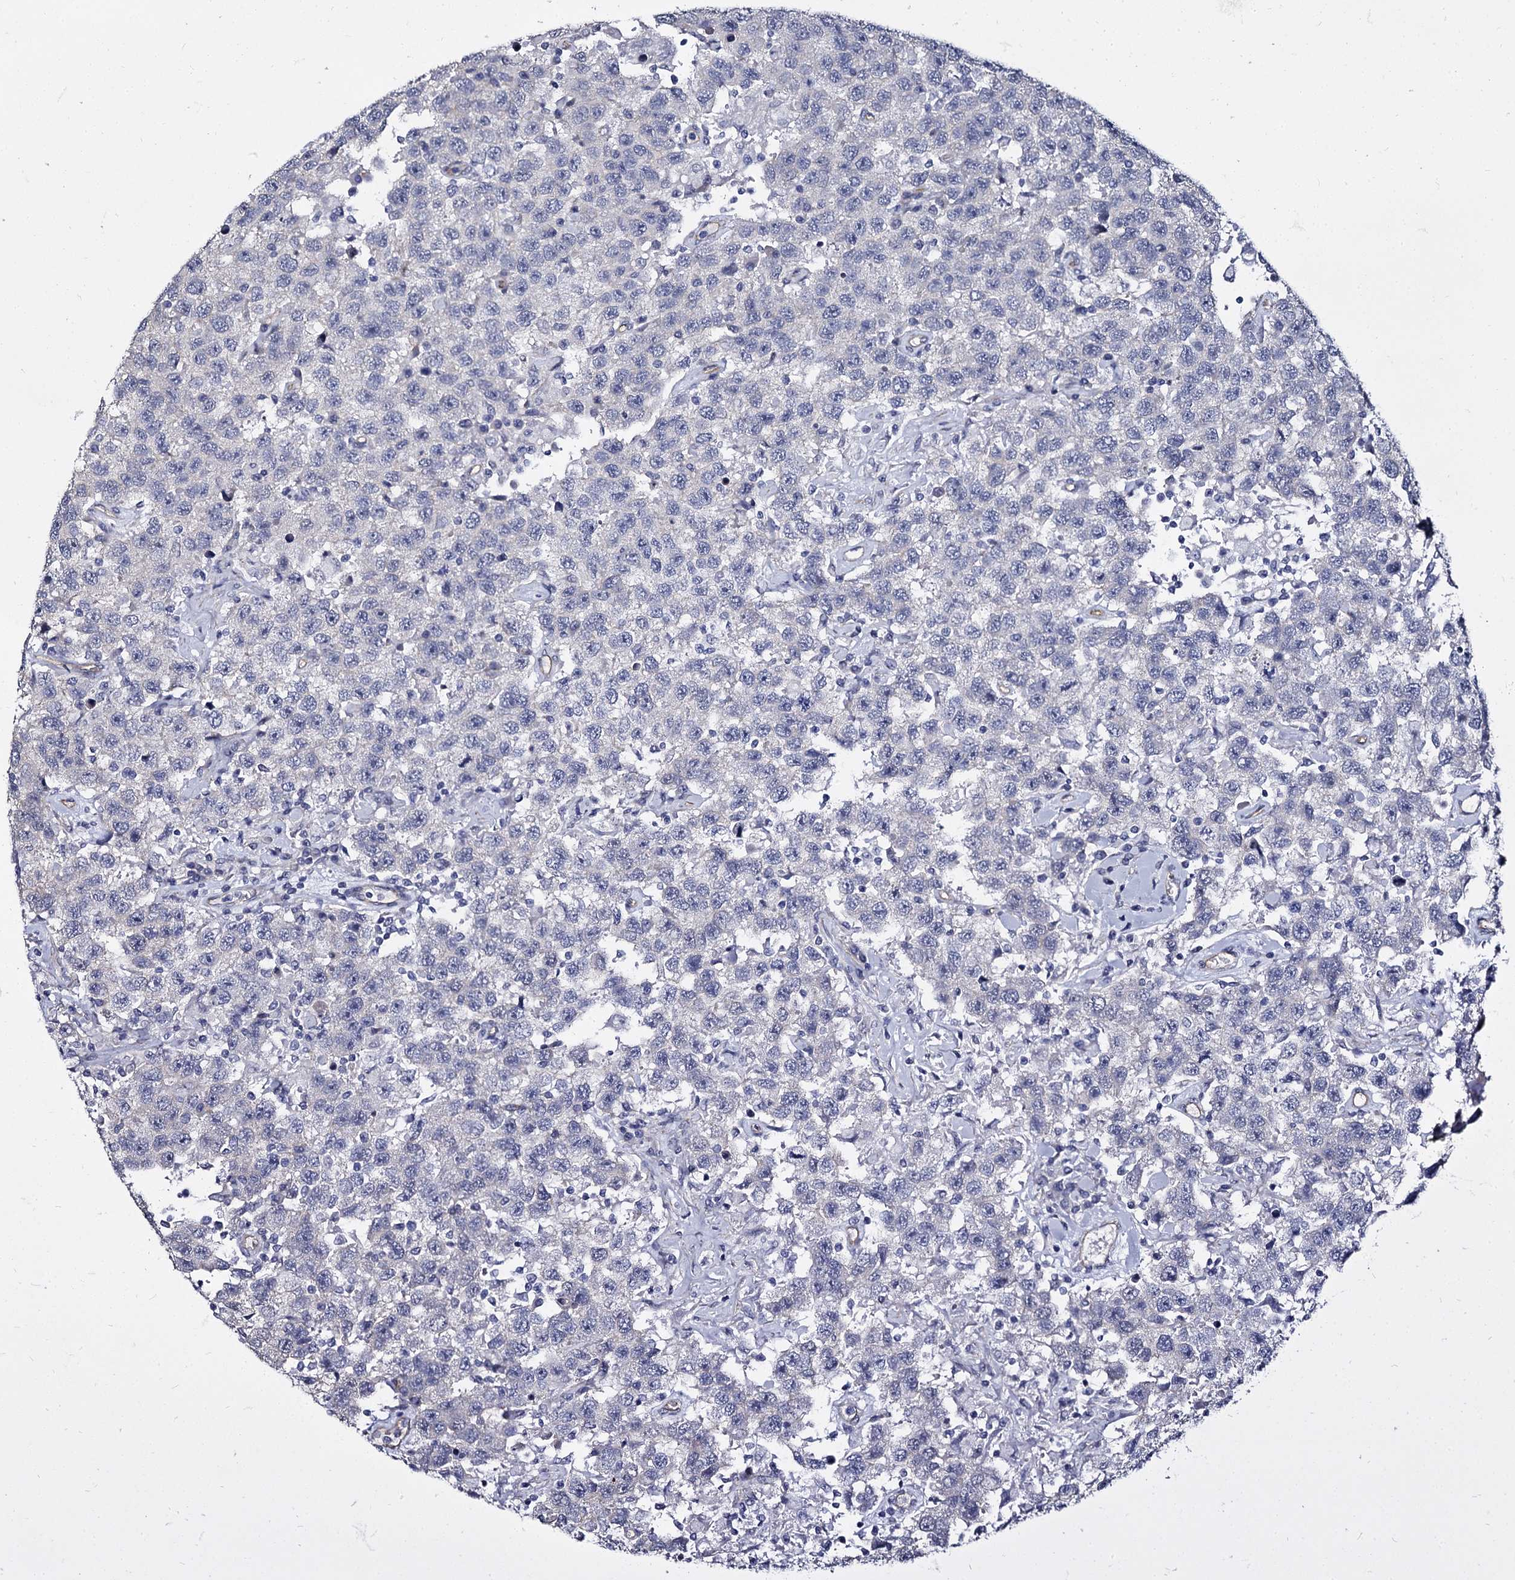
{"staining": {"intensity": "negative", "quantity": "none", "location": "none"}, "tissue": "testis cancer", "cell_type": "Tumor cells", "image_type": "cancer", "snomed": [{"axis": "morphology", "description": "Seminoma, NOS"}, {"axis": "topography", "description": "Testis"}], "caption": "High power microscopy photomicrograph of an immunohistochemistry (IHC) image of testis cancer (seminoma), revealing no significant positivity in tumor cells.", "gene": "CBFB", "patient": {"sex": "male", "age": 41}}